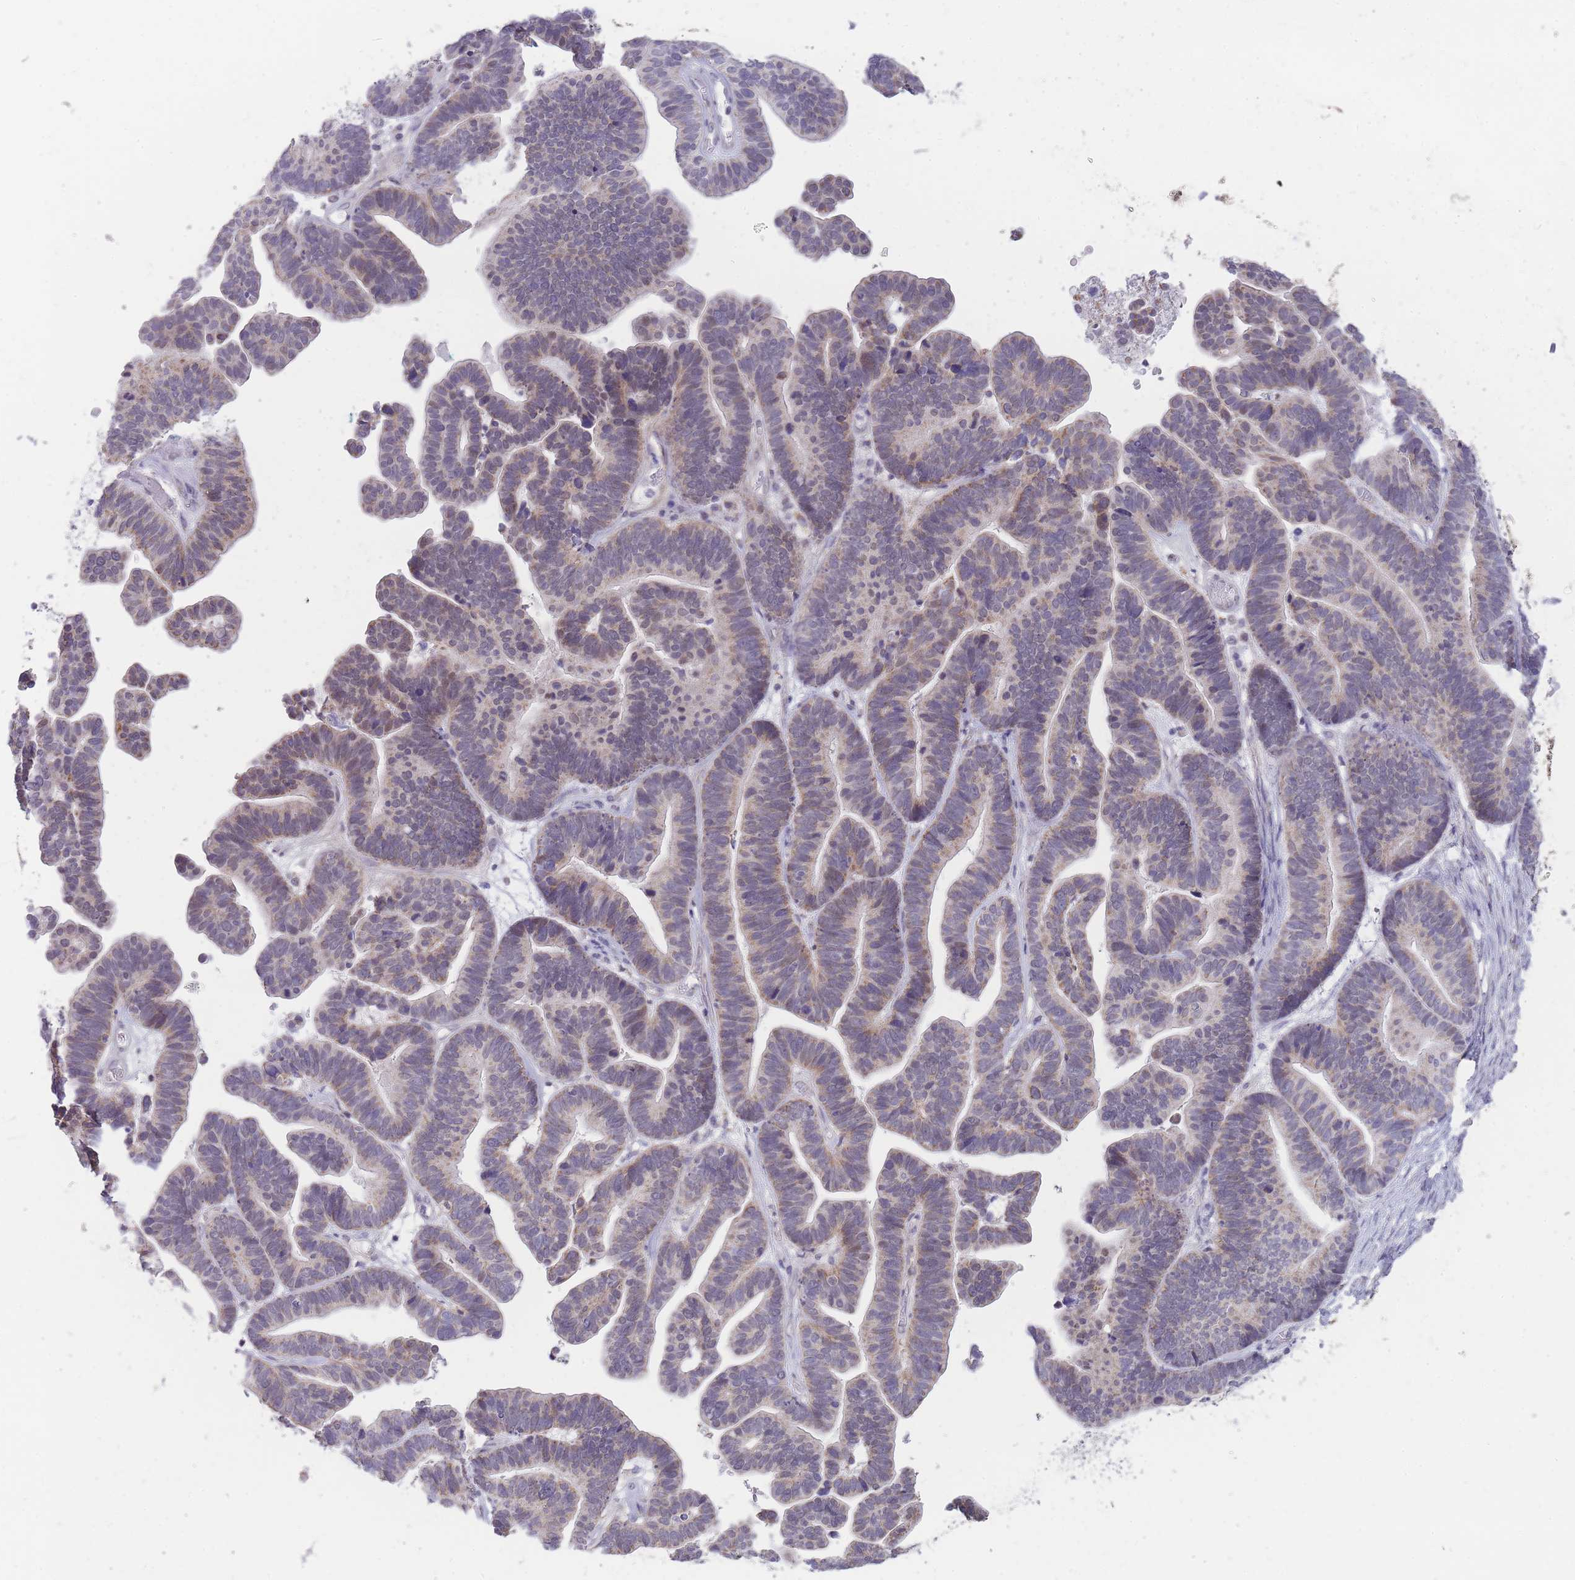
{"staining": {"intensity": "negative", "quantity": "none", "location": "none"}, "tissue": "ovarian cancer", "cell_type": "Tumor cells", "image_type": "cancer", "snomed": [{"axis": "morphology", "description": "Cystadenocarcinoma, serous, NOS"}, {"axis": "topography", "description": "Ovary"}], "caption": "High magnification brightfield microscopy of ovarian cancer (serous cystadenocarcinoma) stained with DAB (3,3'-diaminobenzidine) (brown) and counterstained with hematoxylin (blue): tumor cells show no significant expression.", "gene": "ZBTB24", "patient": {"sex": "female", "age": 56}}